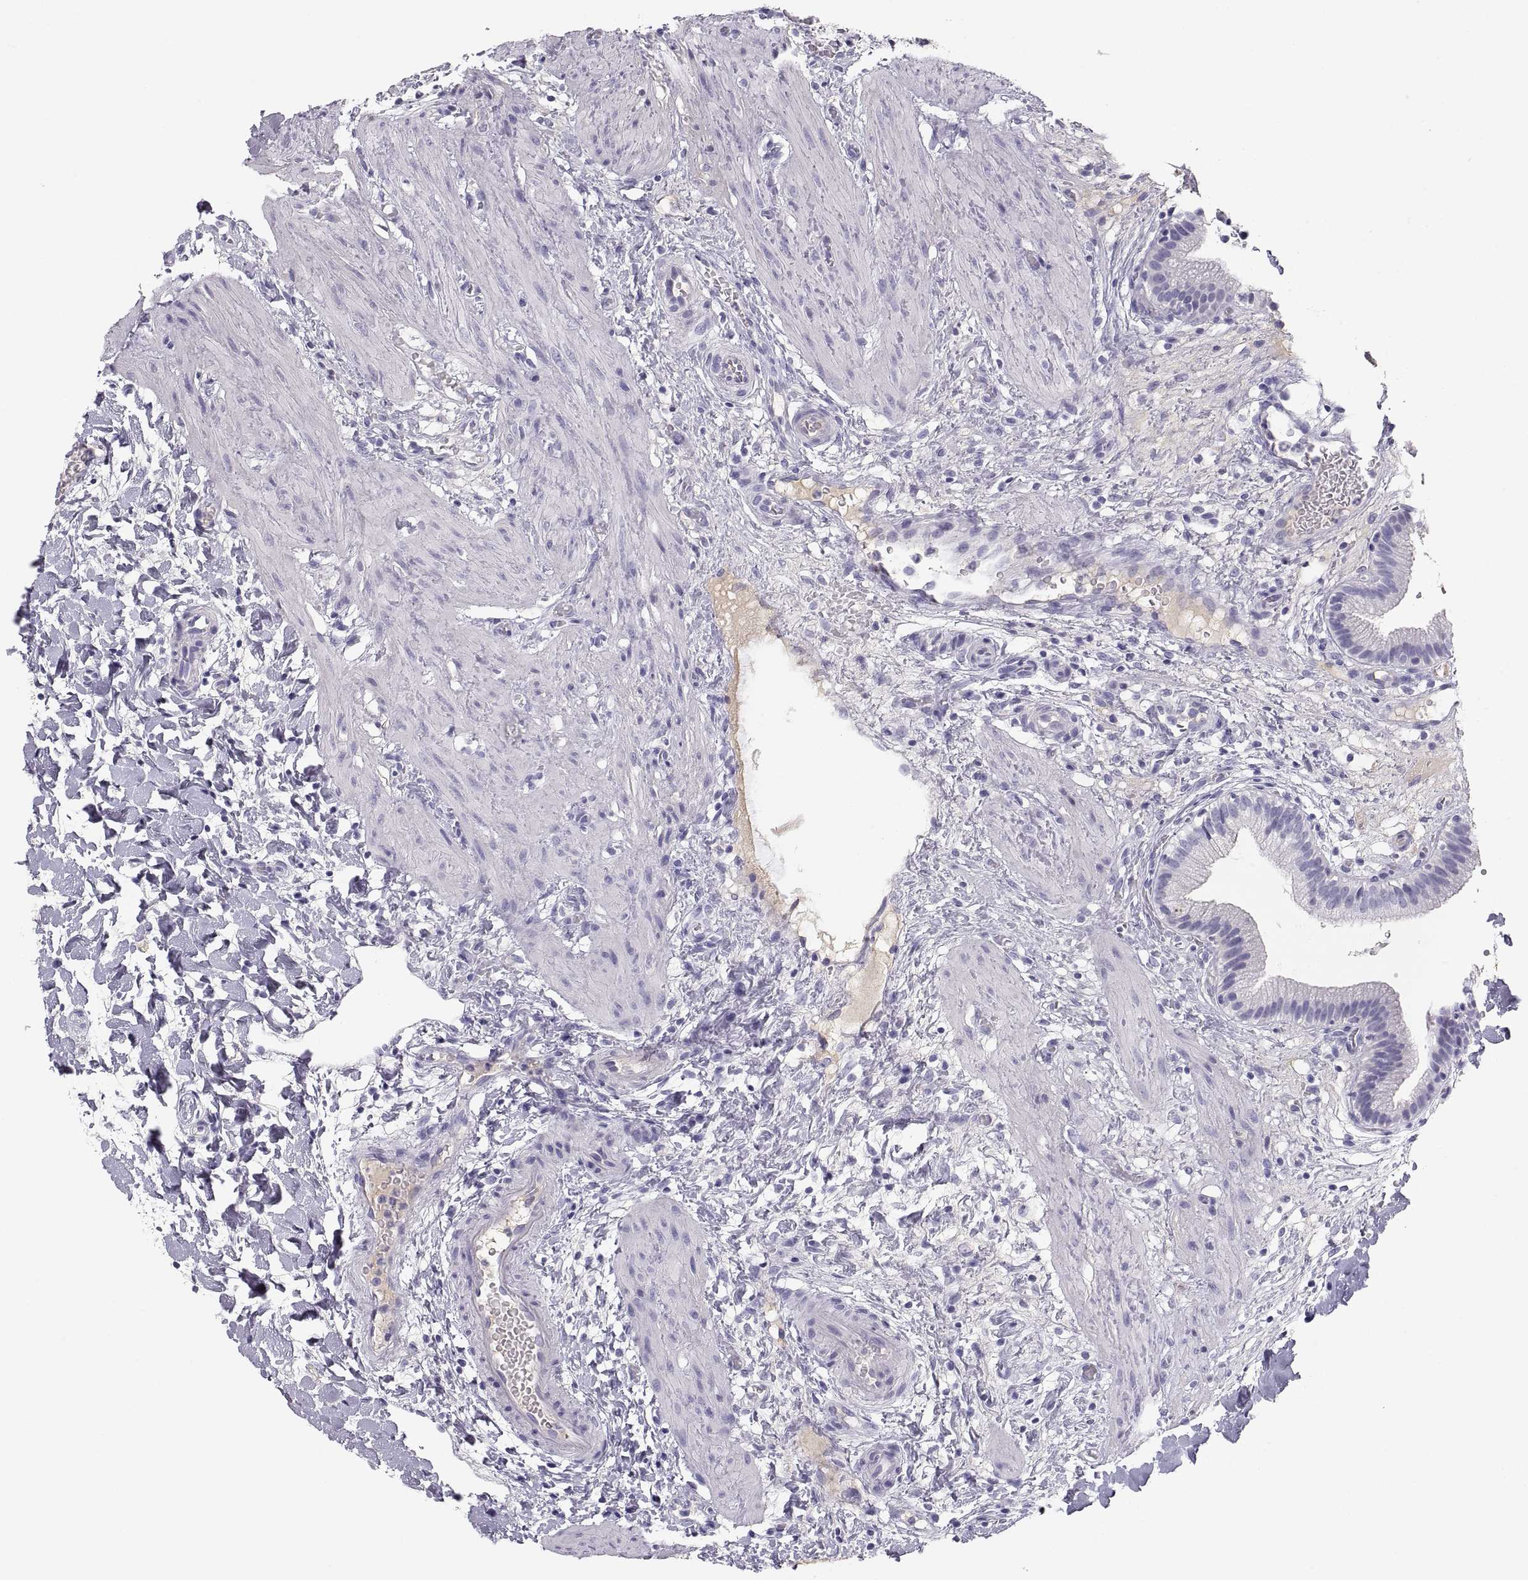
{"staining": {"intensity": "negative", "quantity": "none", "location": "none"}, "tissue": "gallbladder", "cell_type": "Glandular cells", "image_type": "normal", "snomed": [{"axis": "morphology", "description": "Normal tissue, NOS"}, {"axis": "topography", "description": "Gallbladder"}], "caption": "The immunohistochemistry histopathology image has no significant staining in glandular cells of gallbladder. (DAB (3,3'-diaminobenzidine) immunohistochemistry with hematoxylin counter stain).", "gene": "MAGEB2", "patient": {"sex": "female", "age": 24}}